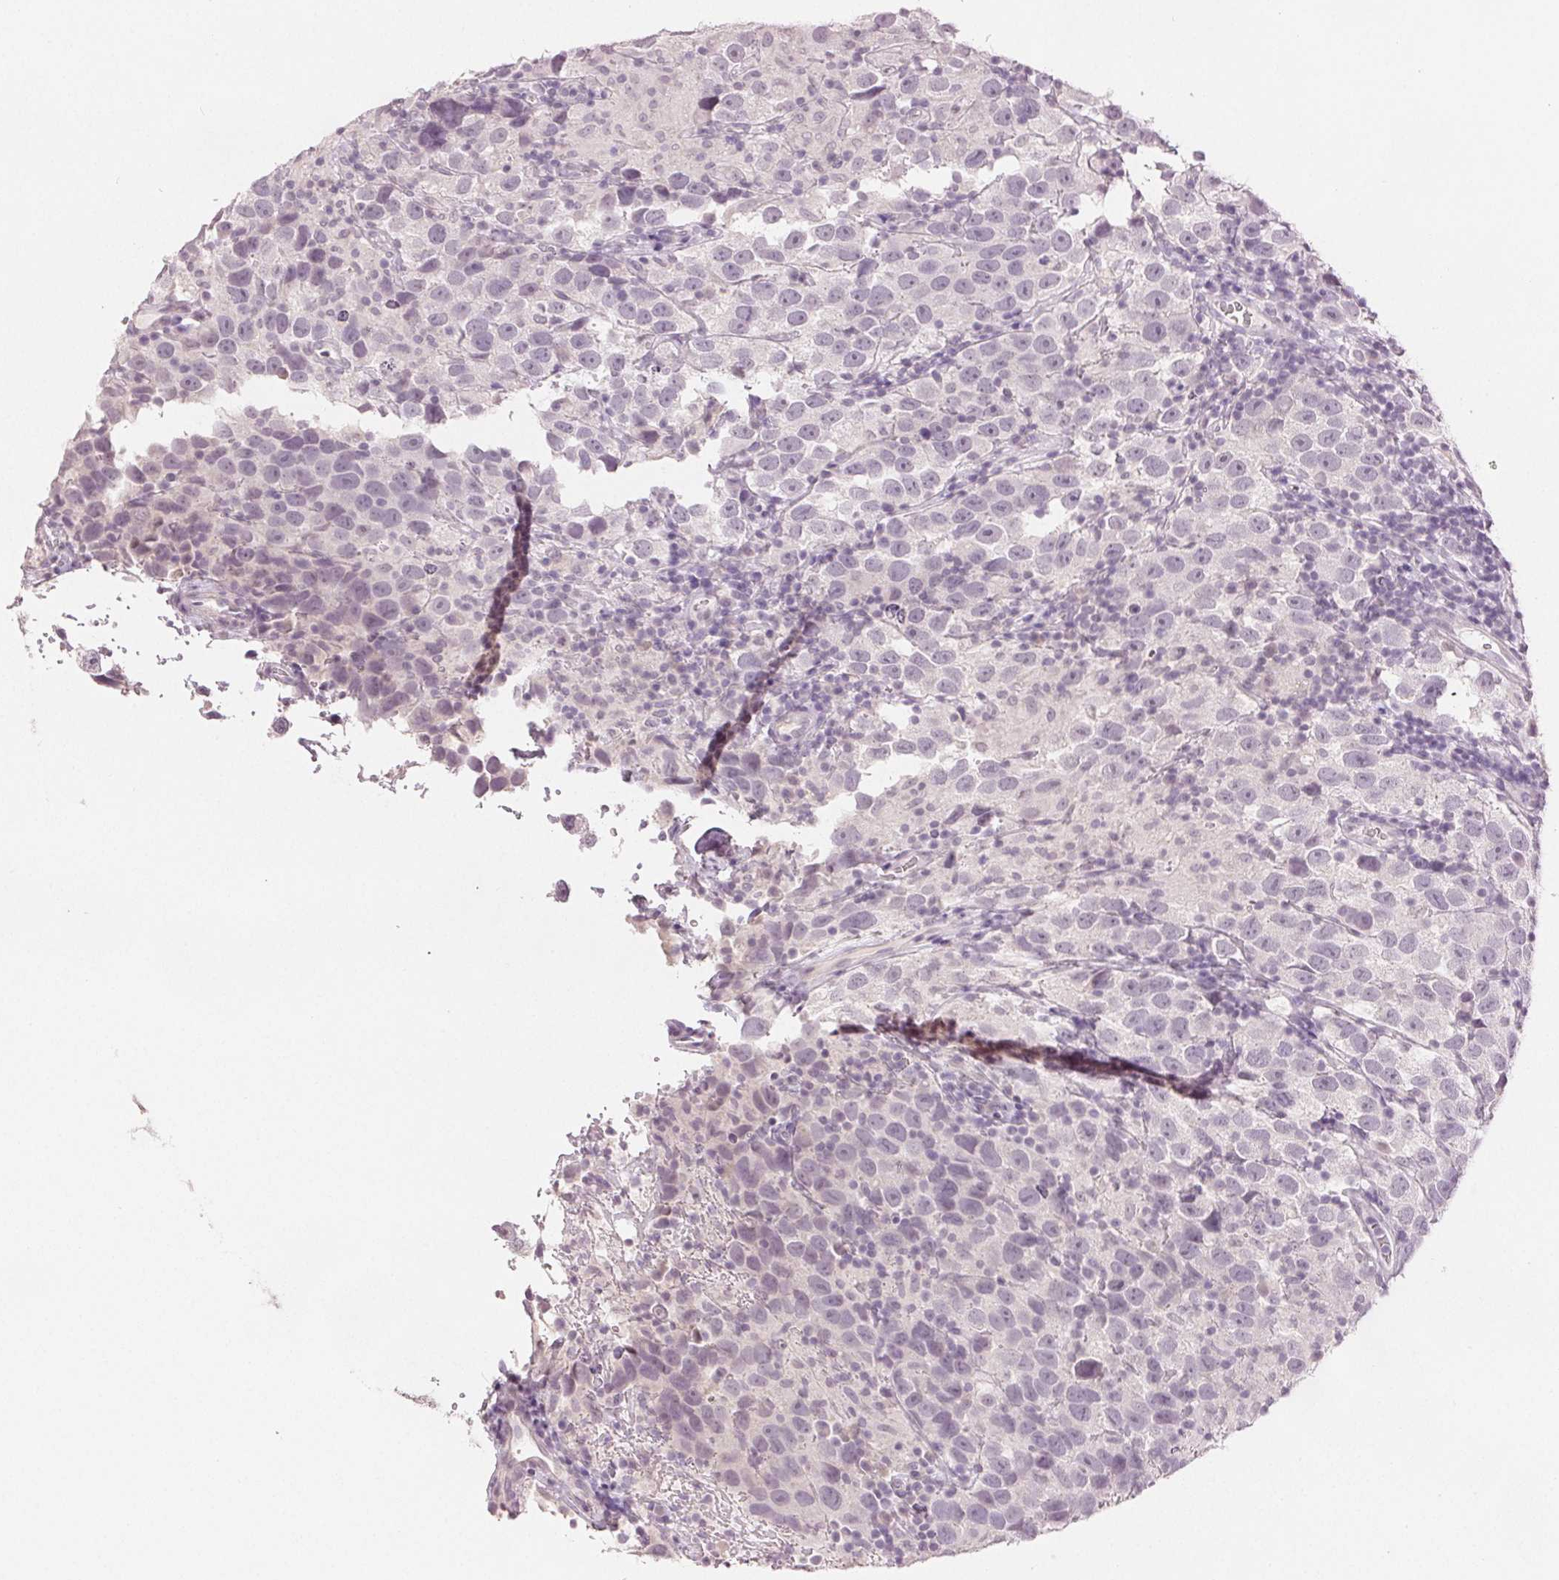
{"staining": {"intensity": "negative", "quantity": "none", "location": "none"}, "tissue": "testis cancer", "cell_type": "Tumor cells", "image_type": "cancer", "snomed": [{"axis": "morphology", "description": "Seminoma, NOS"}, {"axis": "topography", "description": "Testis"}], "caption": "DAB (3,3'-diaminobenzidine) immunohistochemical staining of human testis cancer (seminoma) exhibits no significant expression in tumor cells.", "gene": "SCGN", "patient": {"sex": "male", "age": 26}}